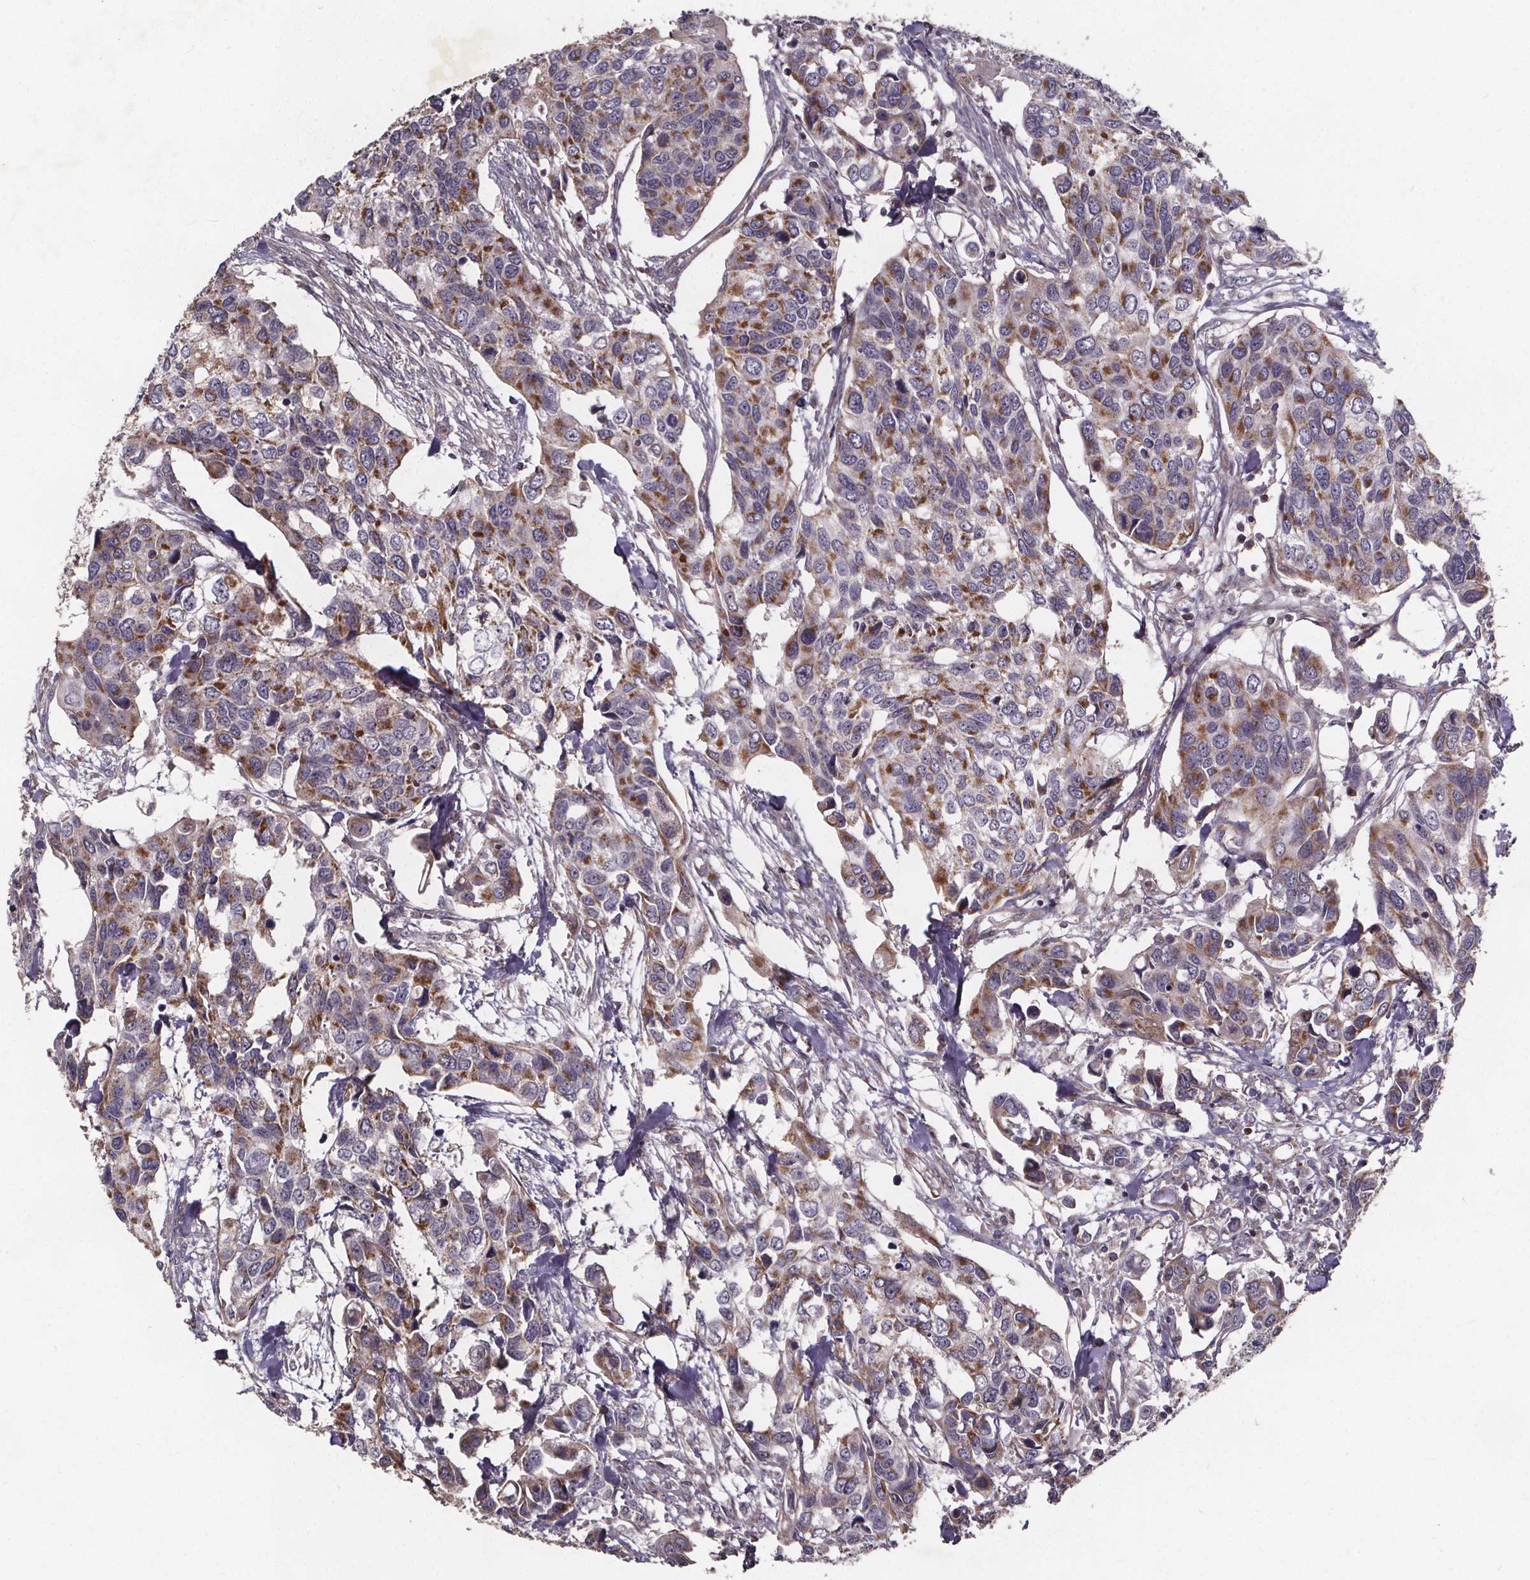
{"staining": {"intensity": "moderate", "quantity": "25%-75%", "location": "cytoplasmic/membranous"}, "tissue": "urothelial cancer", "cell_type": "Tumor cells", "image_type": "cancer", "snomed": [{"axis": "morphology", "description": "Urothelial carcinoma, High grade"}, {"axis": "topography", "description": "Urinary bladder"}], "caption": "This micrograph displays immunohistochemistry staining of high-grade urothelial carcinoma, with medium moderate cytoplasmic/membranous positivity in about 25%-75% of tumor cells.", "gene": "YME1L1", "patient": {"sex": "male", "age": 60}}